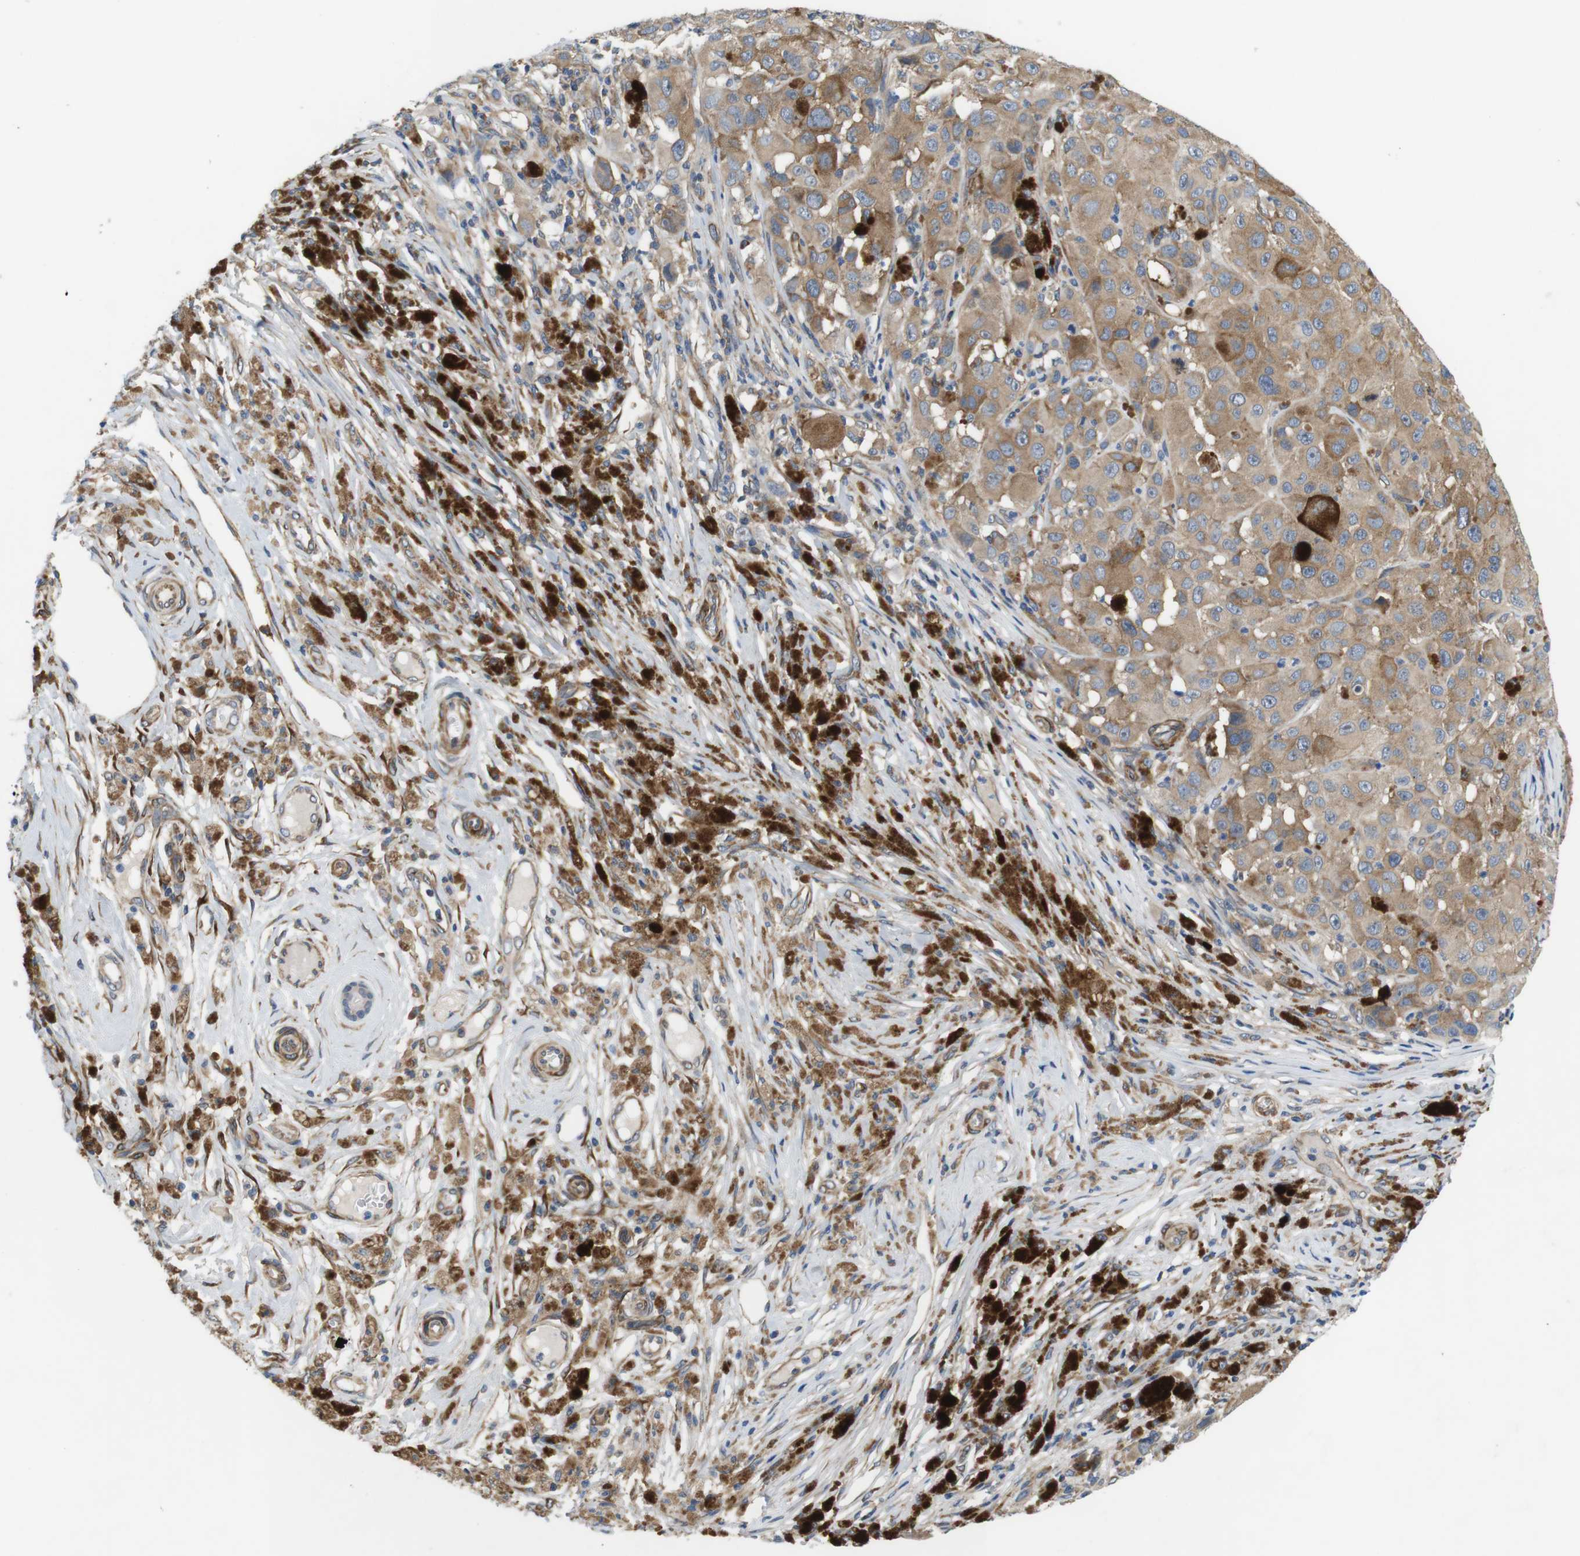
{"staining": {"intensity": "moderate", "quantity": ">75%", "location": "cytoplasmic/membranous"}, "tissue": "melanoma", "cell_type": "Tumor cells", "image_type": "cancer", "snomed": [{"axis": "morphology", "description": "Malignant melanoma, NOS"}, {"axis": "topography", "description": "Skin"}], "caption": "This is a photomicrograph of IHC staining of malignant melanoma, which shows moderate staining in the cytoplasmic/membranous of tumor cells.", "gene": "DCLK1", "patient": {"sex": "male", "age": 96}}